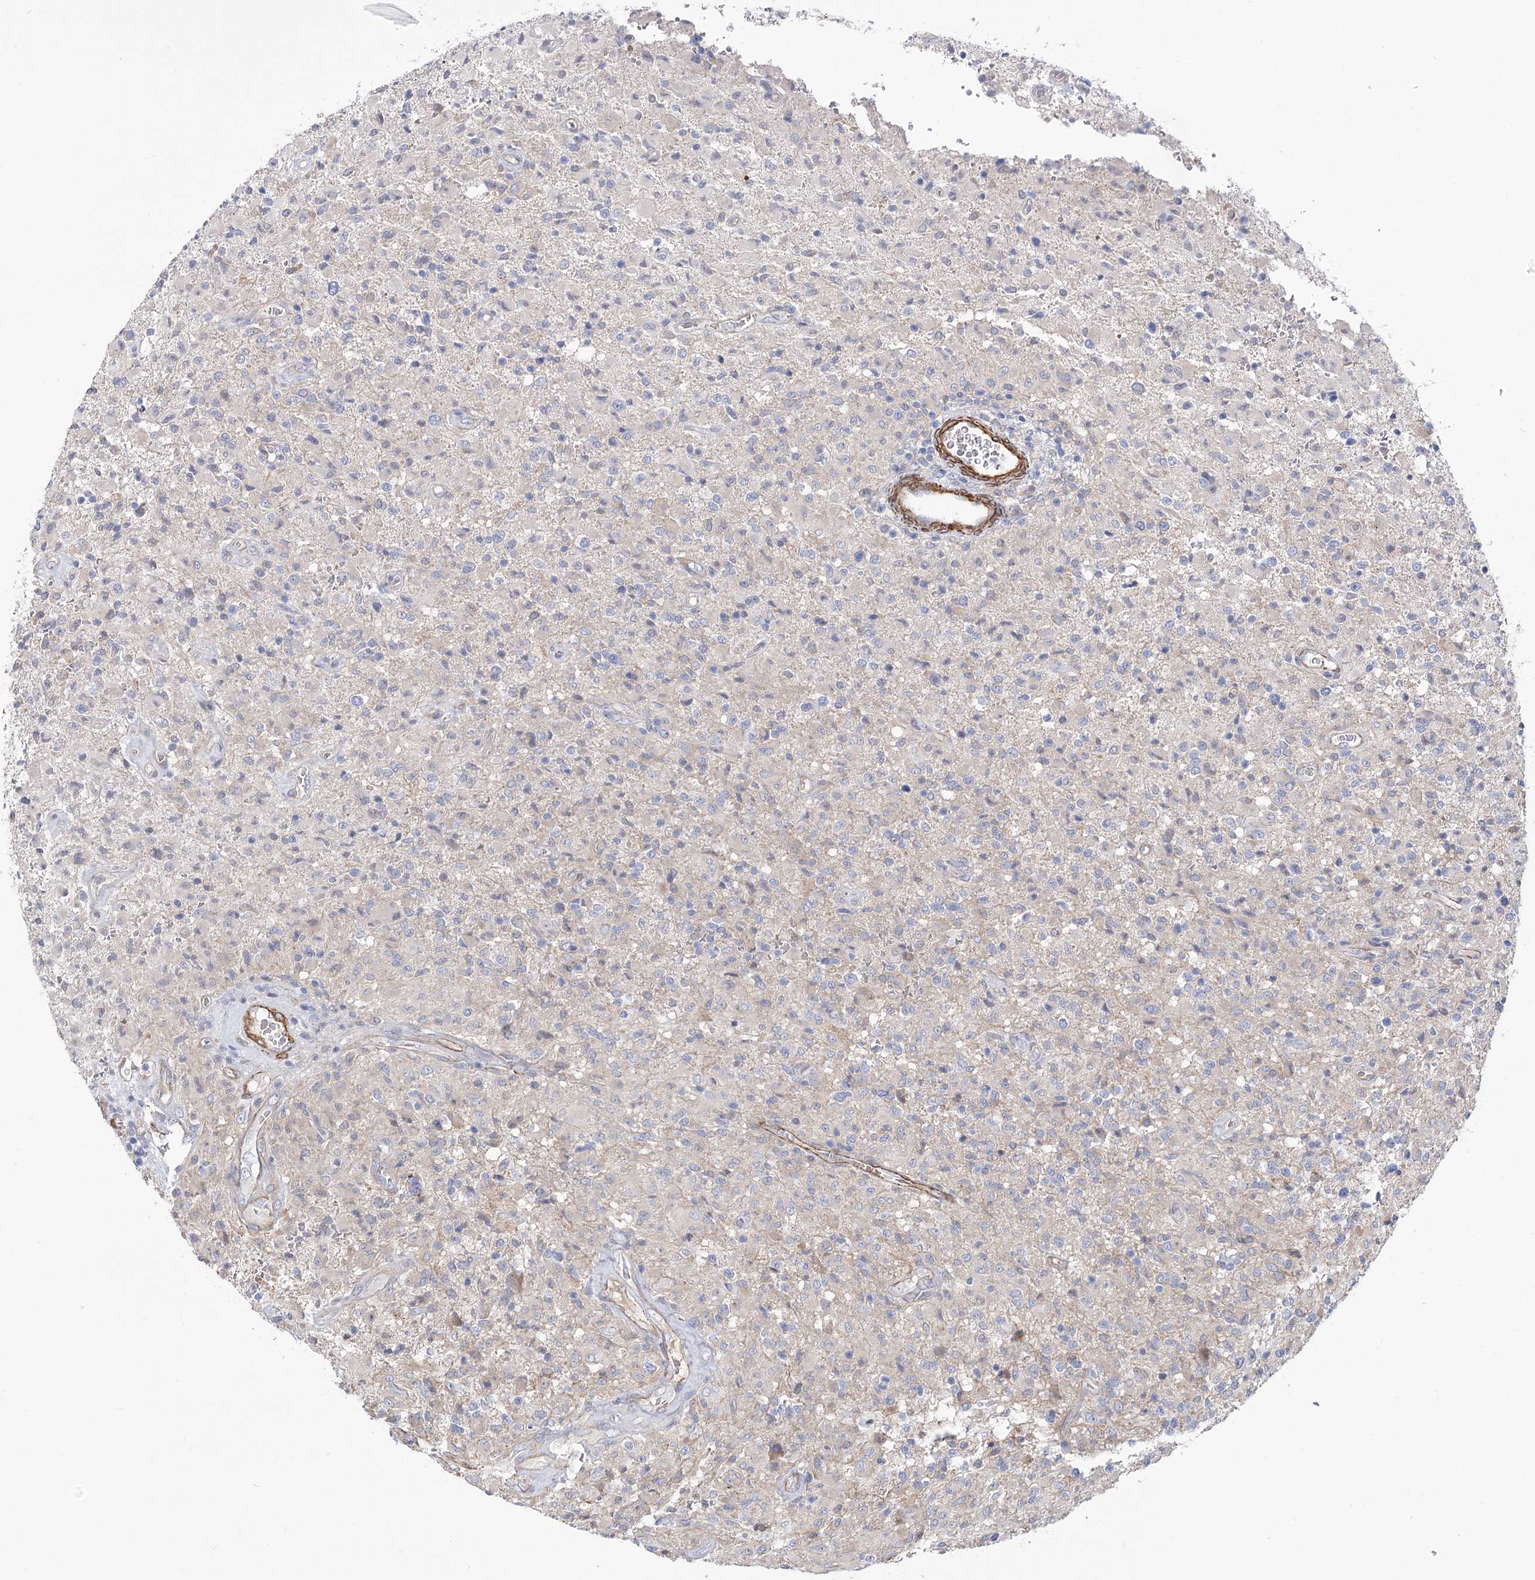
{"staining": {"intensity": "negative", "quantity": "none", "location": "none"}, "tissue": "glioma", "cell_type": "Tumor cells", "image_type": "cancer", "snomed": [{"axis": "morphology", "description": "Glioma, malignant, High grade"}, {"axis": "topography", "description": "Brain"}], "caption": "The immunohistochemistry (IHC) micrograph has no significant positivity in tumor cells of malignant high-grade glioma tissue.", "gene": "WASHC3", "patient": {"sex": "female", "age": 57}}